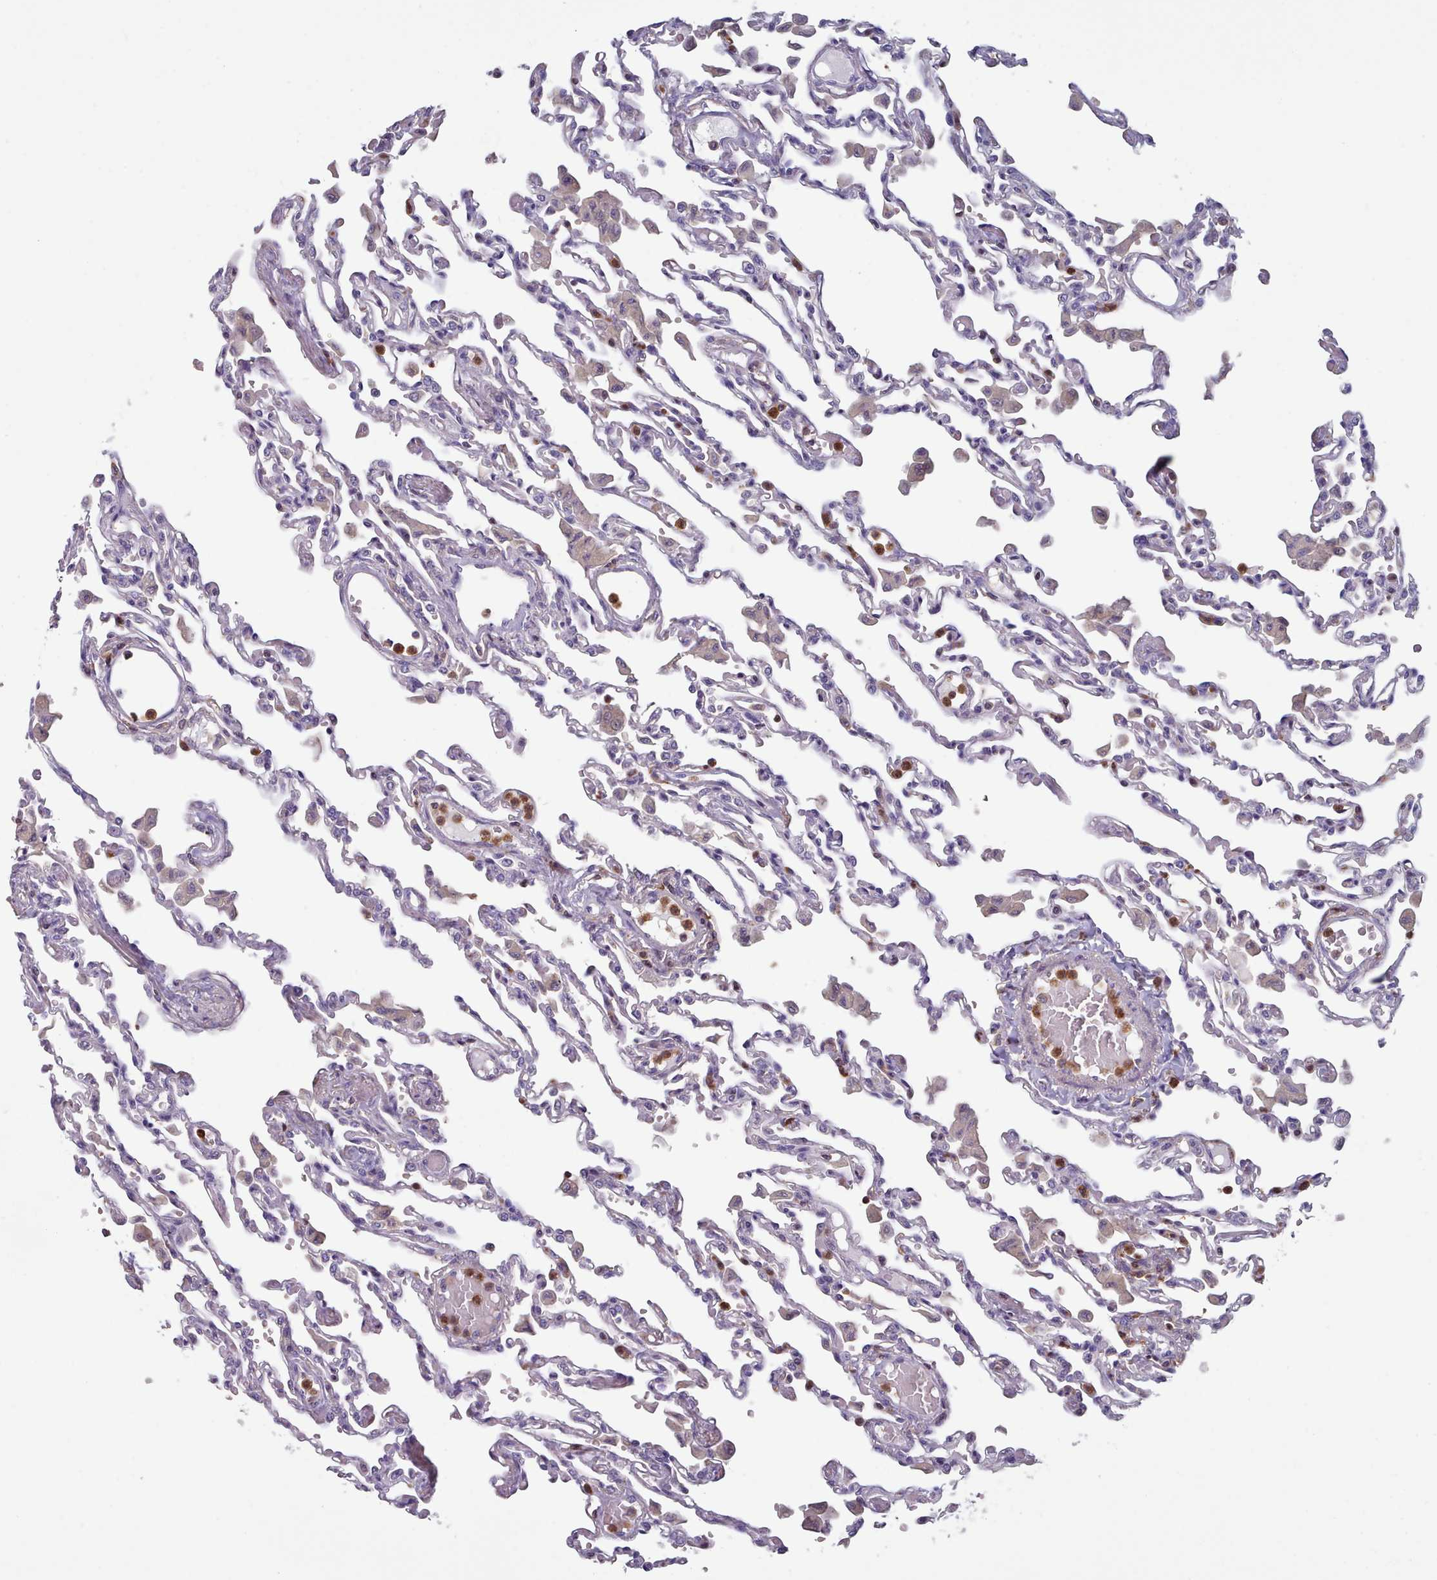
{"staining": {"intensity": "negative", "quantity": "none", "location": "none"}, "tissue": "lung", "cell_type": "Alveolar cells", "image_type": "normal", "snomed": [{"axis": "morphology", "description": "Normal tissue, NOS"}, {"axis": "topography", "description": "Bronchus"}, {"axis": "topography", "description": "Lung"}], "caption": "The micrograph exhibits no staining of alveolar cells in unremarkable lung.", "gene": "RAC1", "patient": {"sex": "female", "age": 49}}